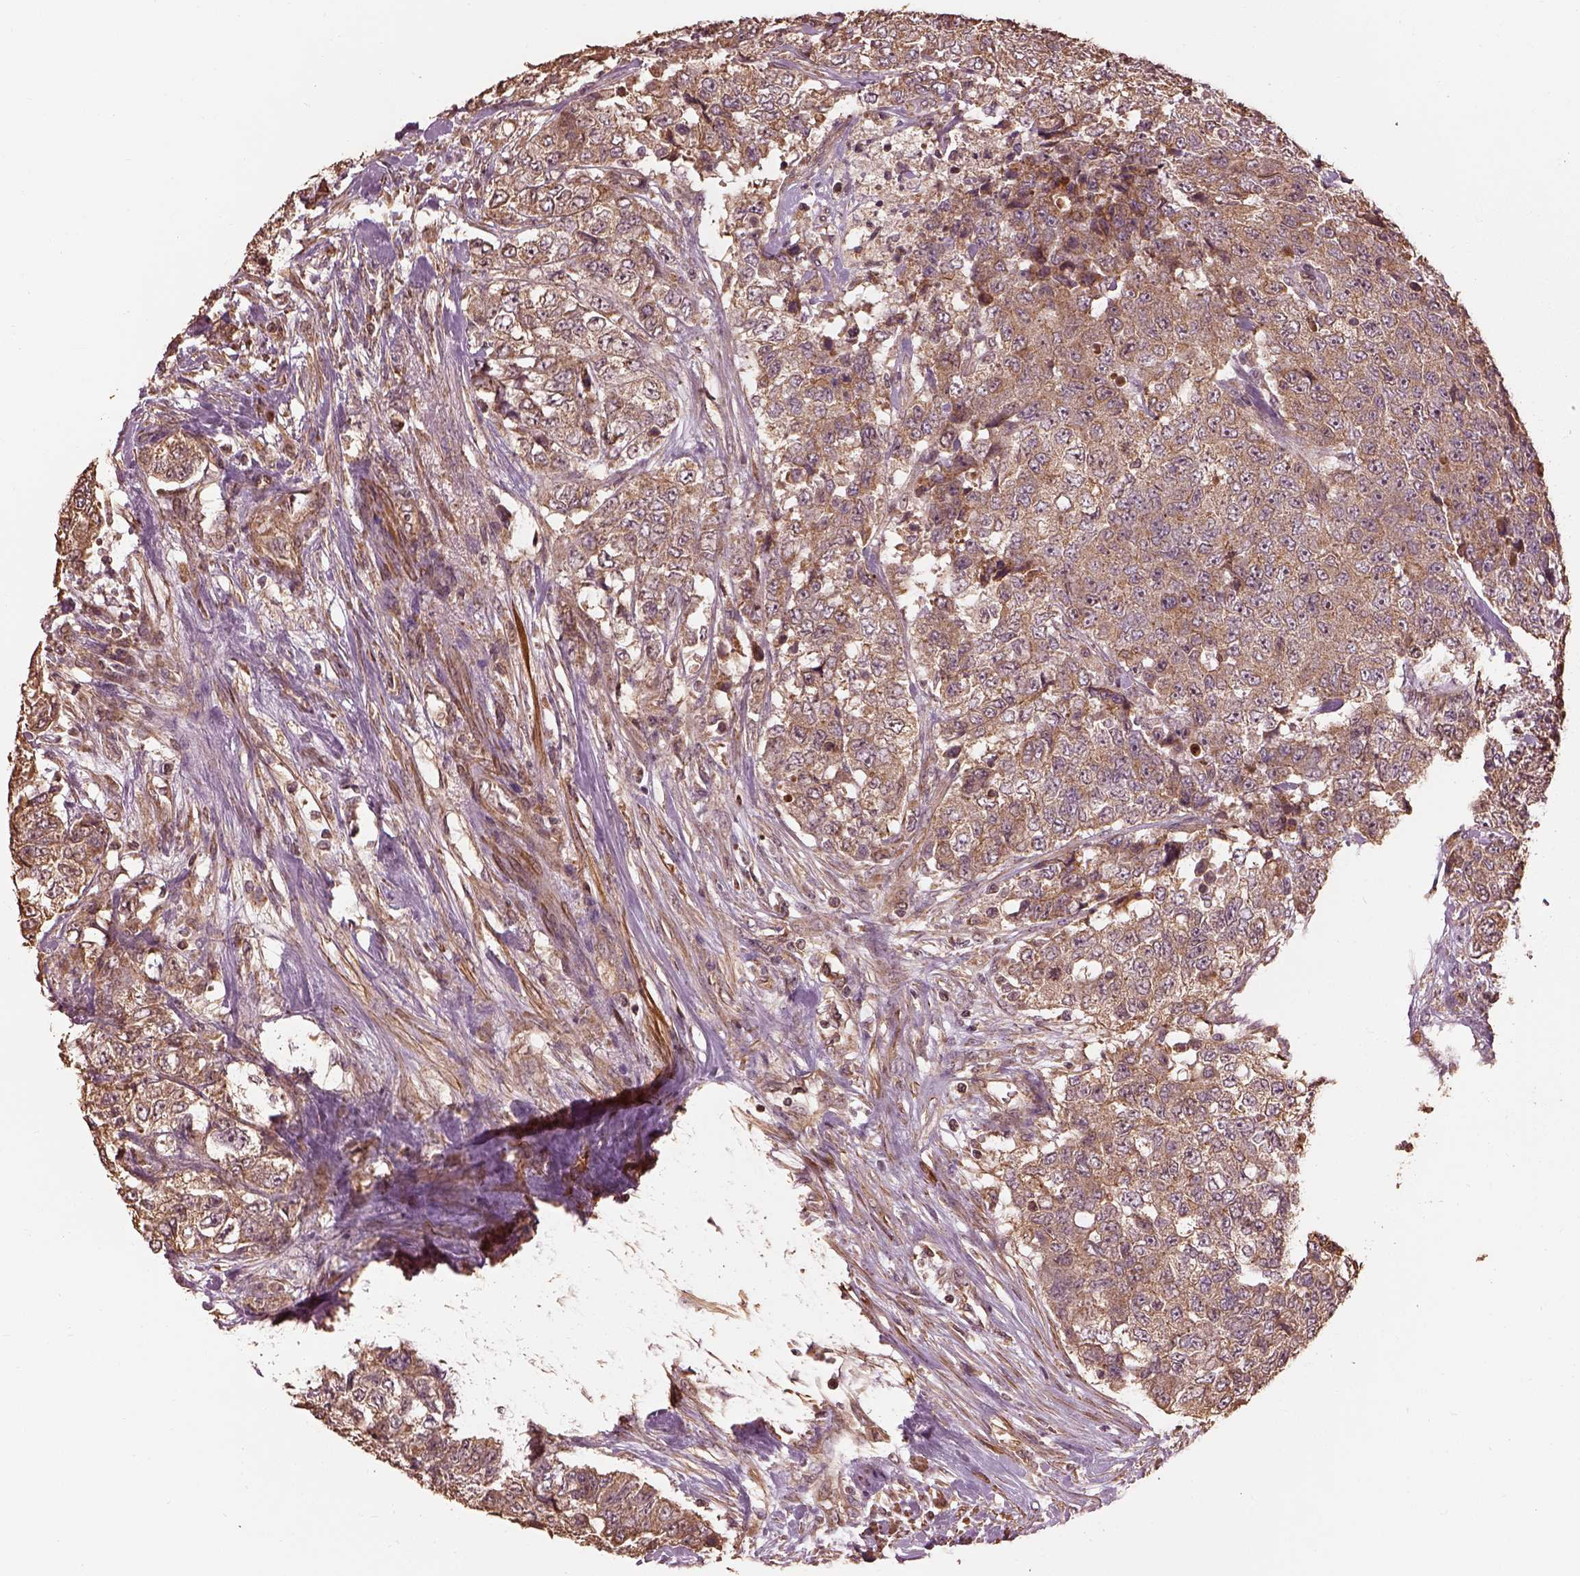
{"staining": {"intensity": "moderate", "quantity": ">75%", "location": "cytoplasmic/membranous"}, "tissue": "urothelial cancer", "cell_type": "Tumor cells", "image_type": "cancer", "snomed": [{"axis": "morphology", "description": "Urothelial carcinoma, High grade"}, {"axis": "topography", "description": "Urinary bladder"}], "caption": "The image exhibits staining of urothelial cancer, revealing moderate cytoplasmic/membranous protein expression (brown color) within tumor cells. (IHC, brightfield microscopy, high magnification).", "gene": "METTL4", "patient": {"sex": "female", "age": 78}}